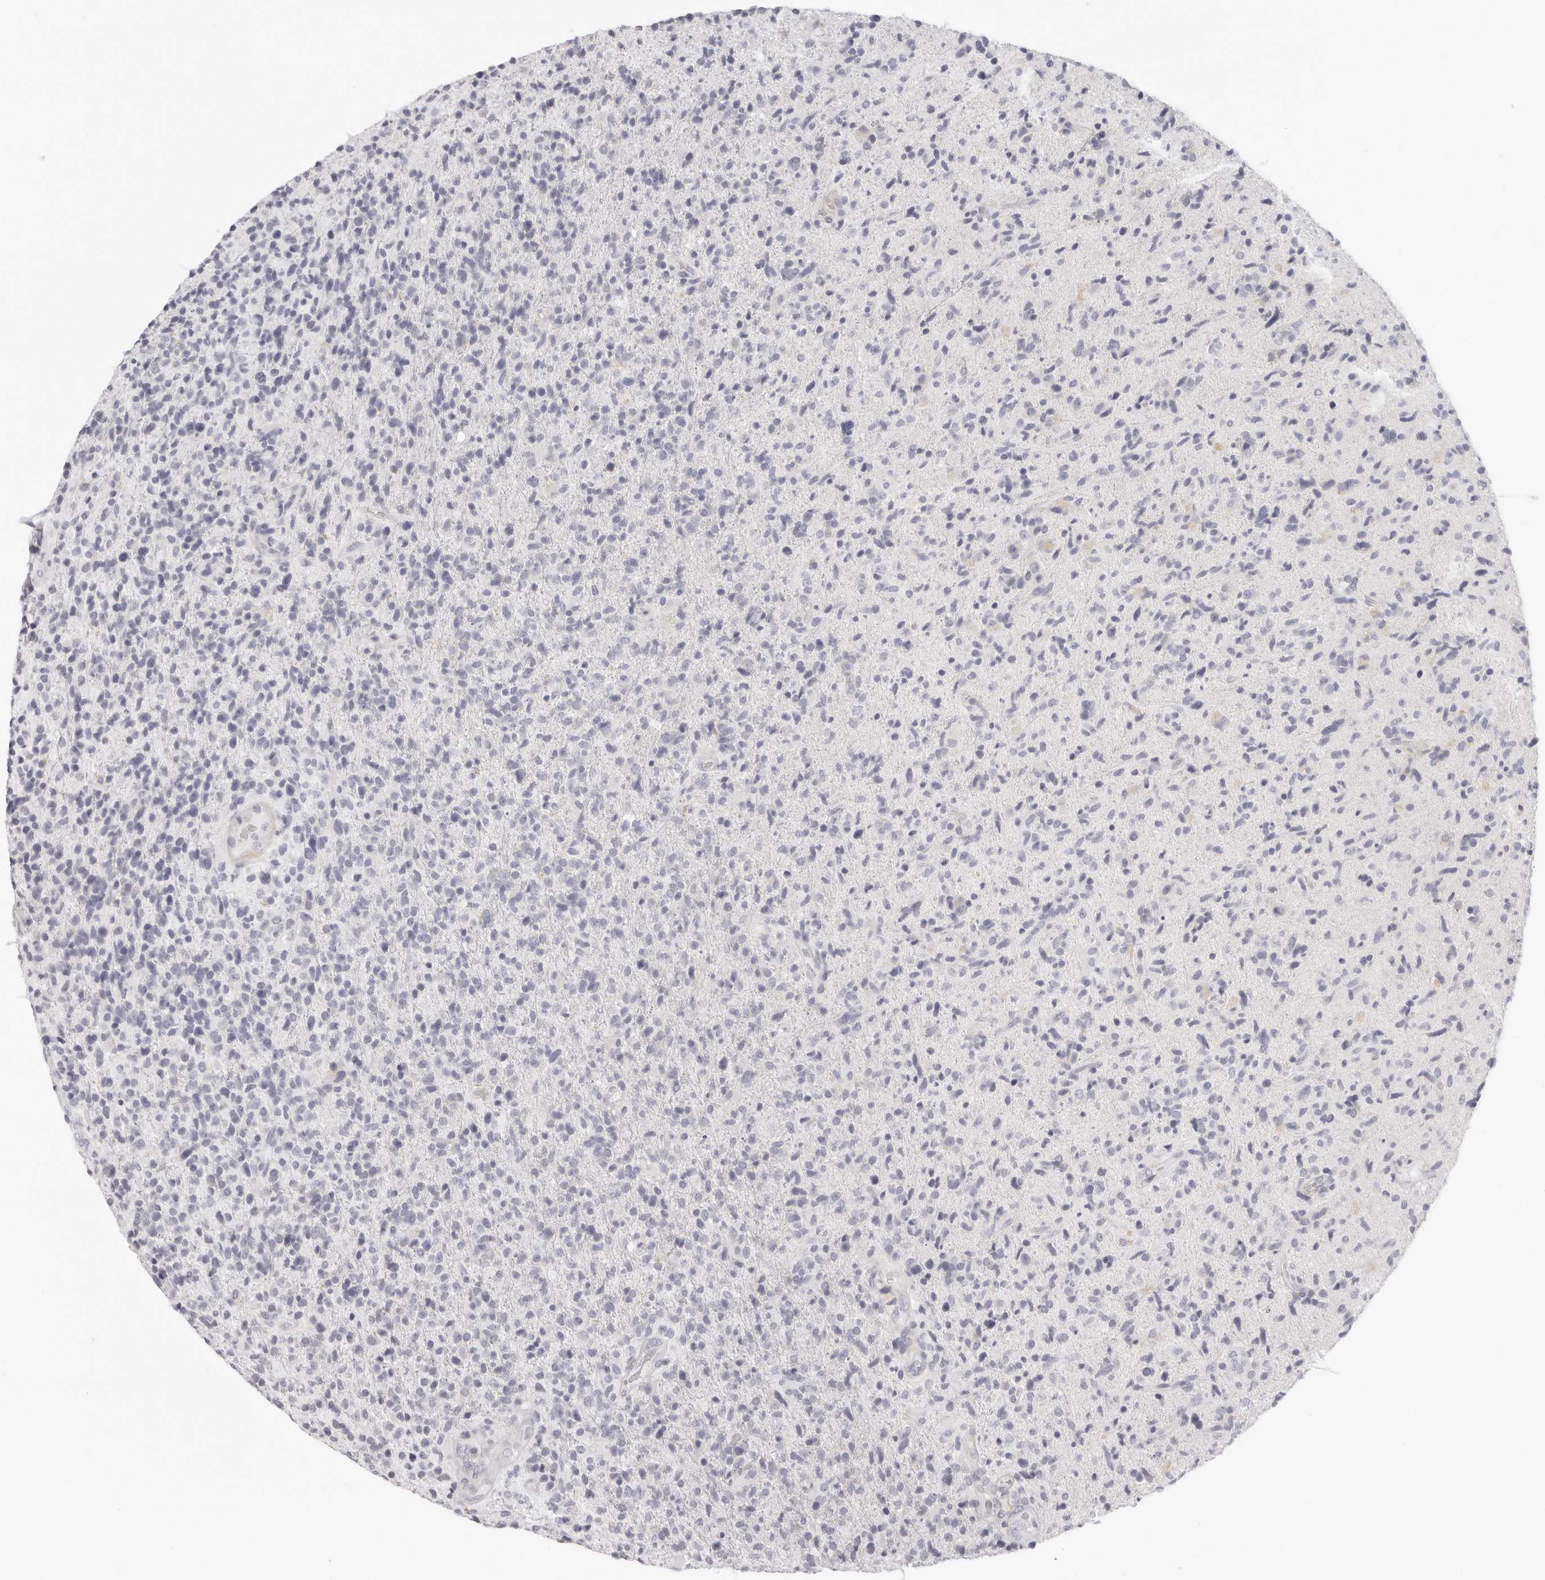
{"staining": {"intensity": "negative", "quantity": "none", "location": "none"}, "tissue": "glioma", "cell_type": "Tumor cells", "image_type": "cancer", "snomed": [{"axis": "morphology", "description": "Glioma, malignant, High grade"}, {"axis": "topography", "description": "Brain"}], "caption": "High magnification brightfield microscopy of malignant glioma (high-grade) stained with DAB (3,3'-diaminobenzidine) (brown) and counterstained with hematoxylin (blue): tumor cells show no significant expression.", "gene": "RXFP1", "patient": {"sex": "male", "age": 72}}